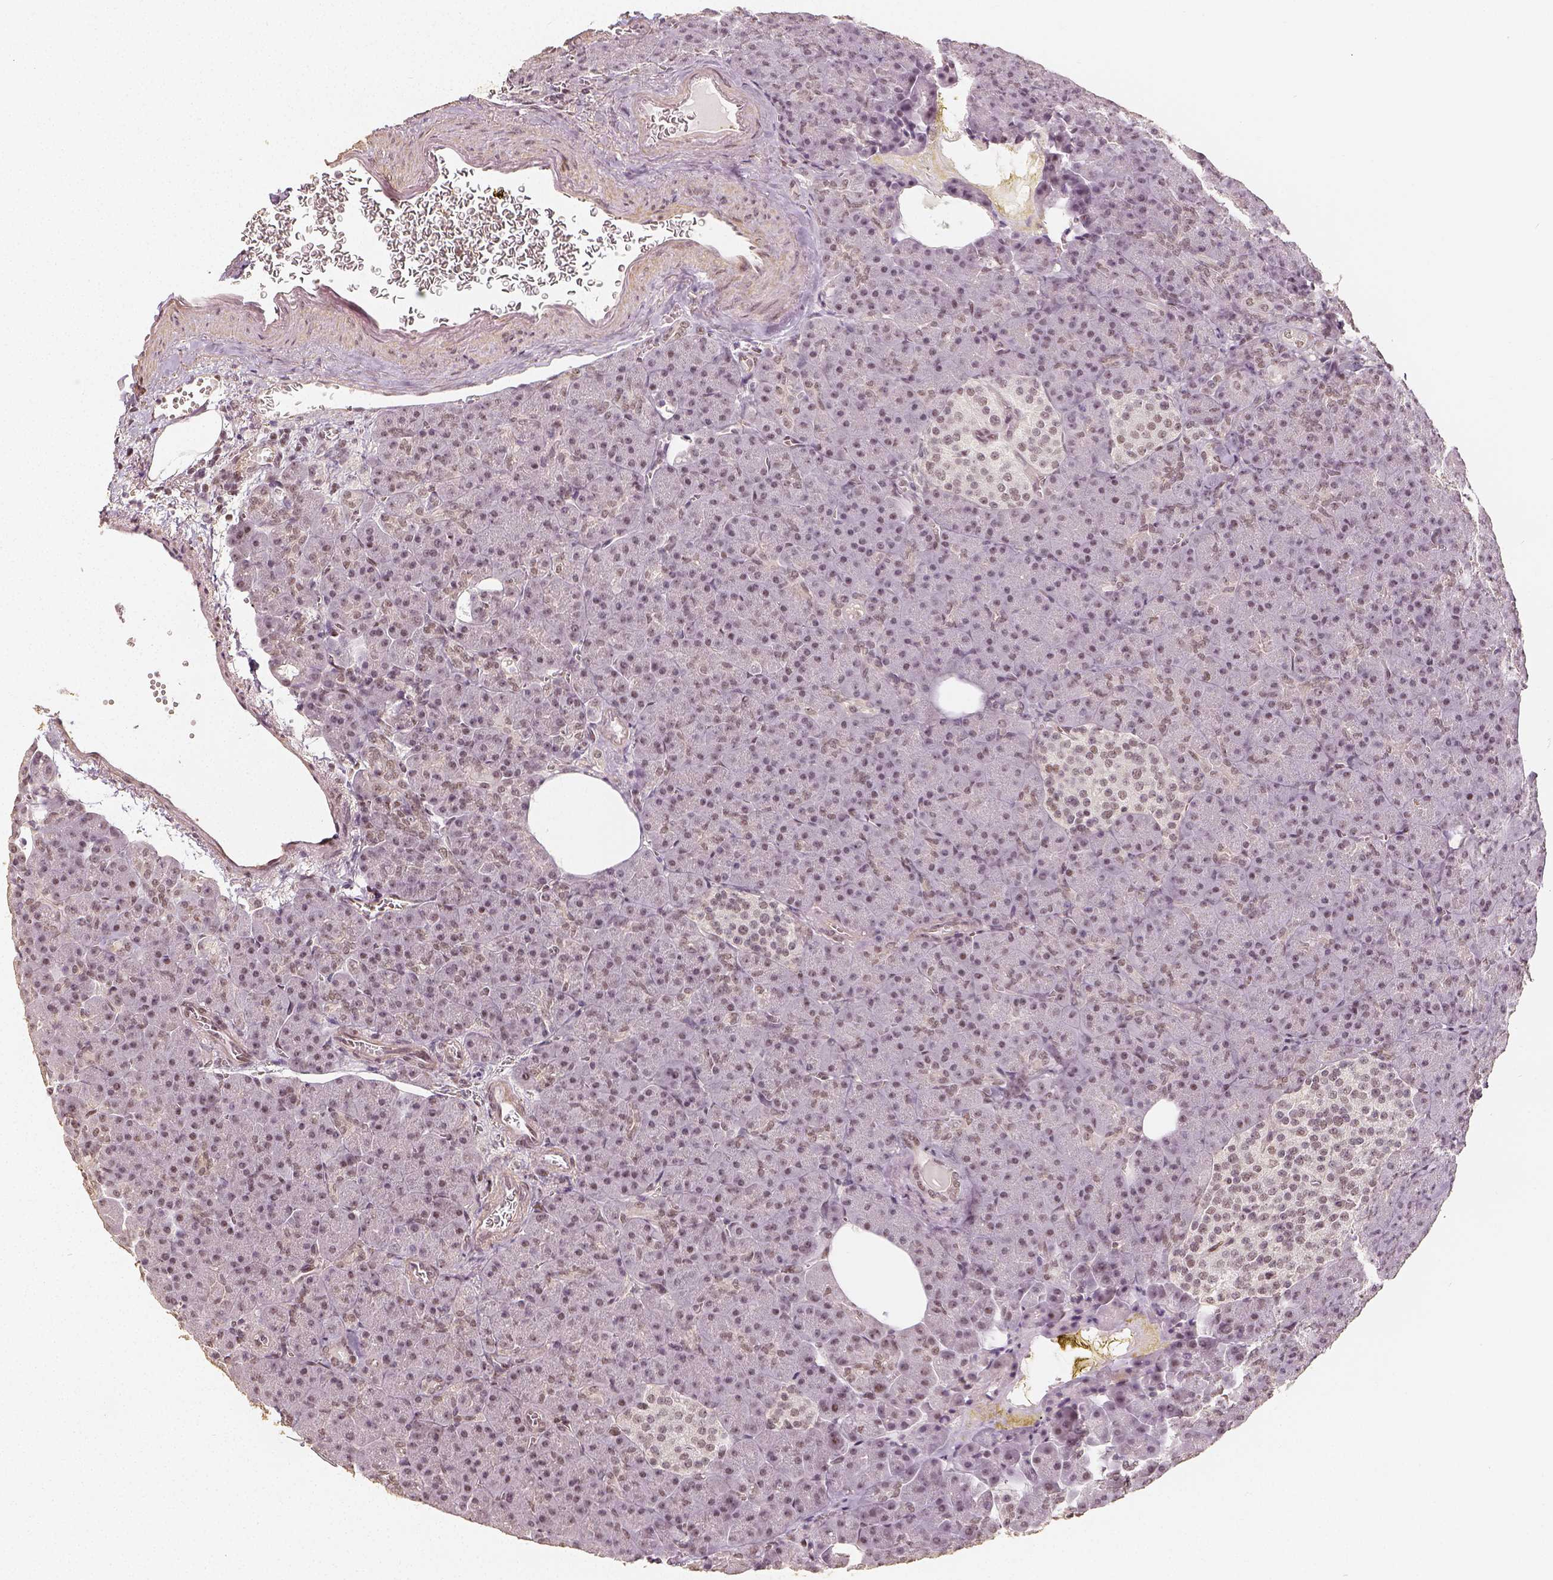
{"staining": {"intensity": "weak", "quantity": "25%-75%", "location": "nuclear"}, "tissue": "pancreas", "cell_type": "Exocrine glandular cells", "image_type": "normal", "snomed": [{"axis": "morphology", "description": "Normal tissue, NOS"}, {"axis": "topography", "description": "Pancreas"}], "caption": "Protein staining displays weak nuclear positivity in about 25%-75% of exocrine glandular cells in unremarkable pancreas. The protein of interest is shown in brown color, while the nuclei are stained blue.", "gene": "HDAC1", "patient": {"sex": "female", "age": 74}}